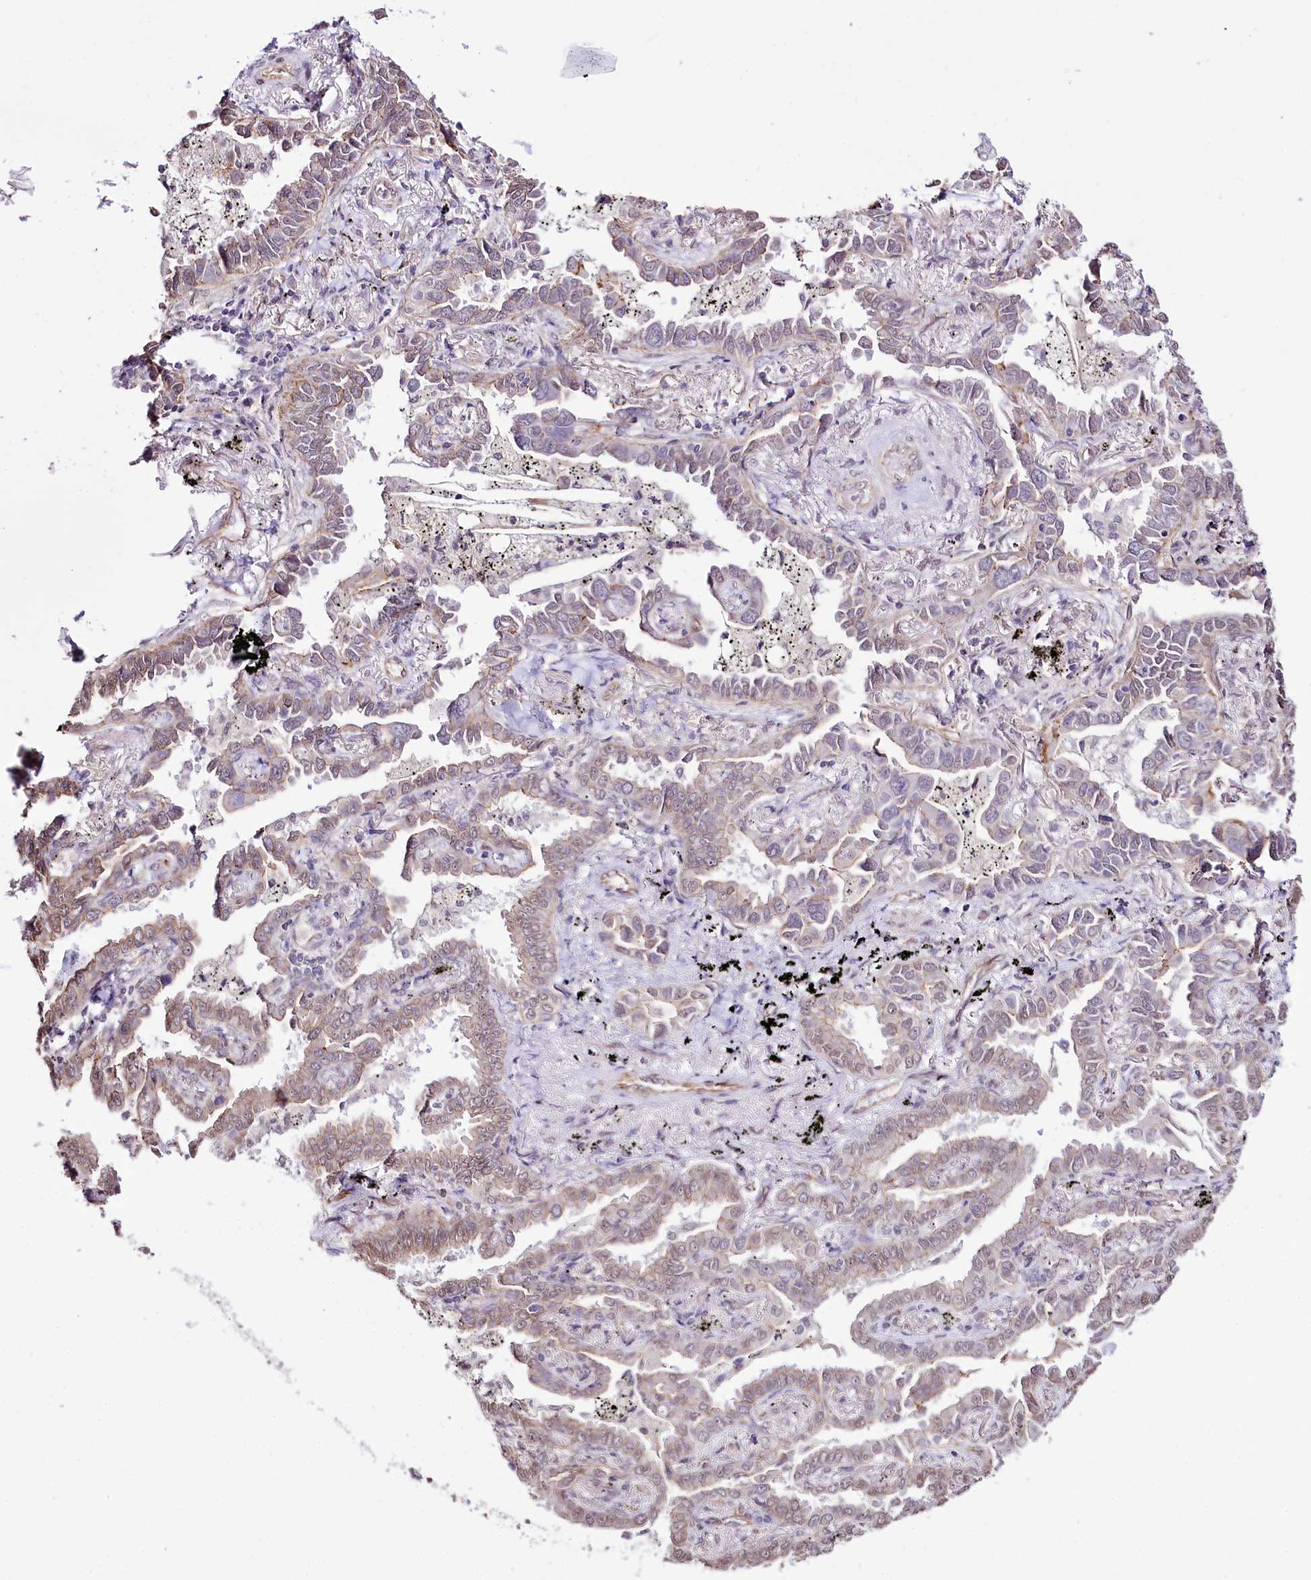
{"staining": {"intensity": "moderate", "quantity": "25%-75%", "location": "cytoplasmic/membranous"}, "tissue": "lung cancer", "cell_type": "Tumor cells", "image_type": "cancer", "snomed": [{"axis": "morphology", "description": "Adenocarcinoma, NOS"}, {"axis": "topography", "description": "Lung"}], "caption": "DAB (3,3'-diaminobenzidine) immunohistochemical staining of human lung cancer displays moderate cytoplasmic/membranous protein staining in approximately 25%-75% of tumor cells. The staining was performed using DAB (3,3'-diaminobenzidine) to visualize the protein expression in brown, while the nuclei were stained in blue with hematoxylin (Magnification: 20x).", "gene": "ST7", "patient": {"sex": "male", "age": 67}}